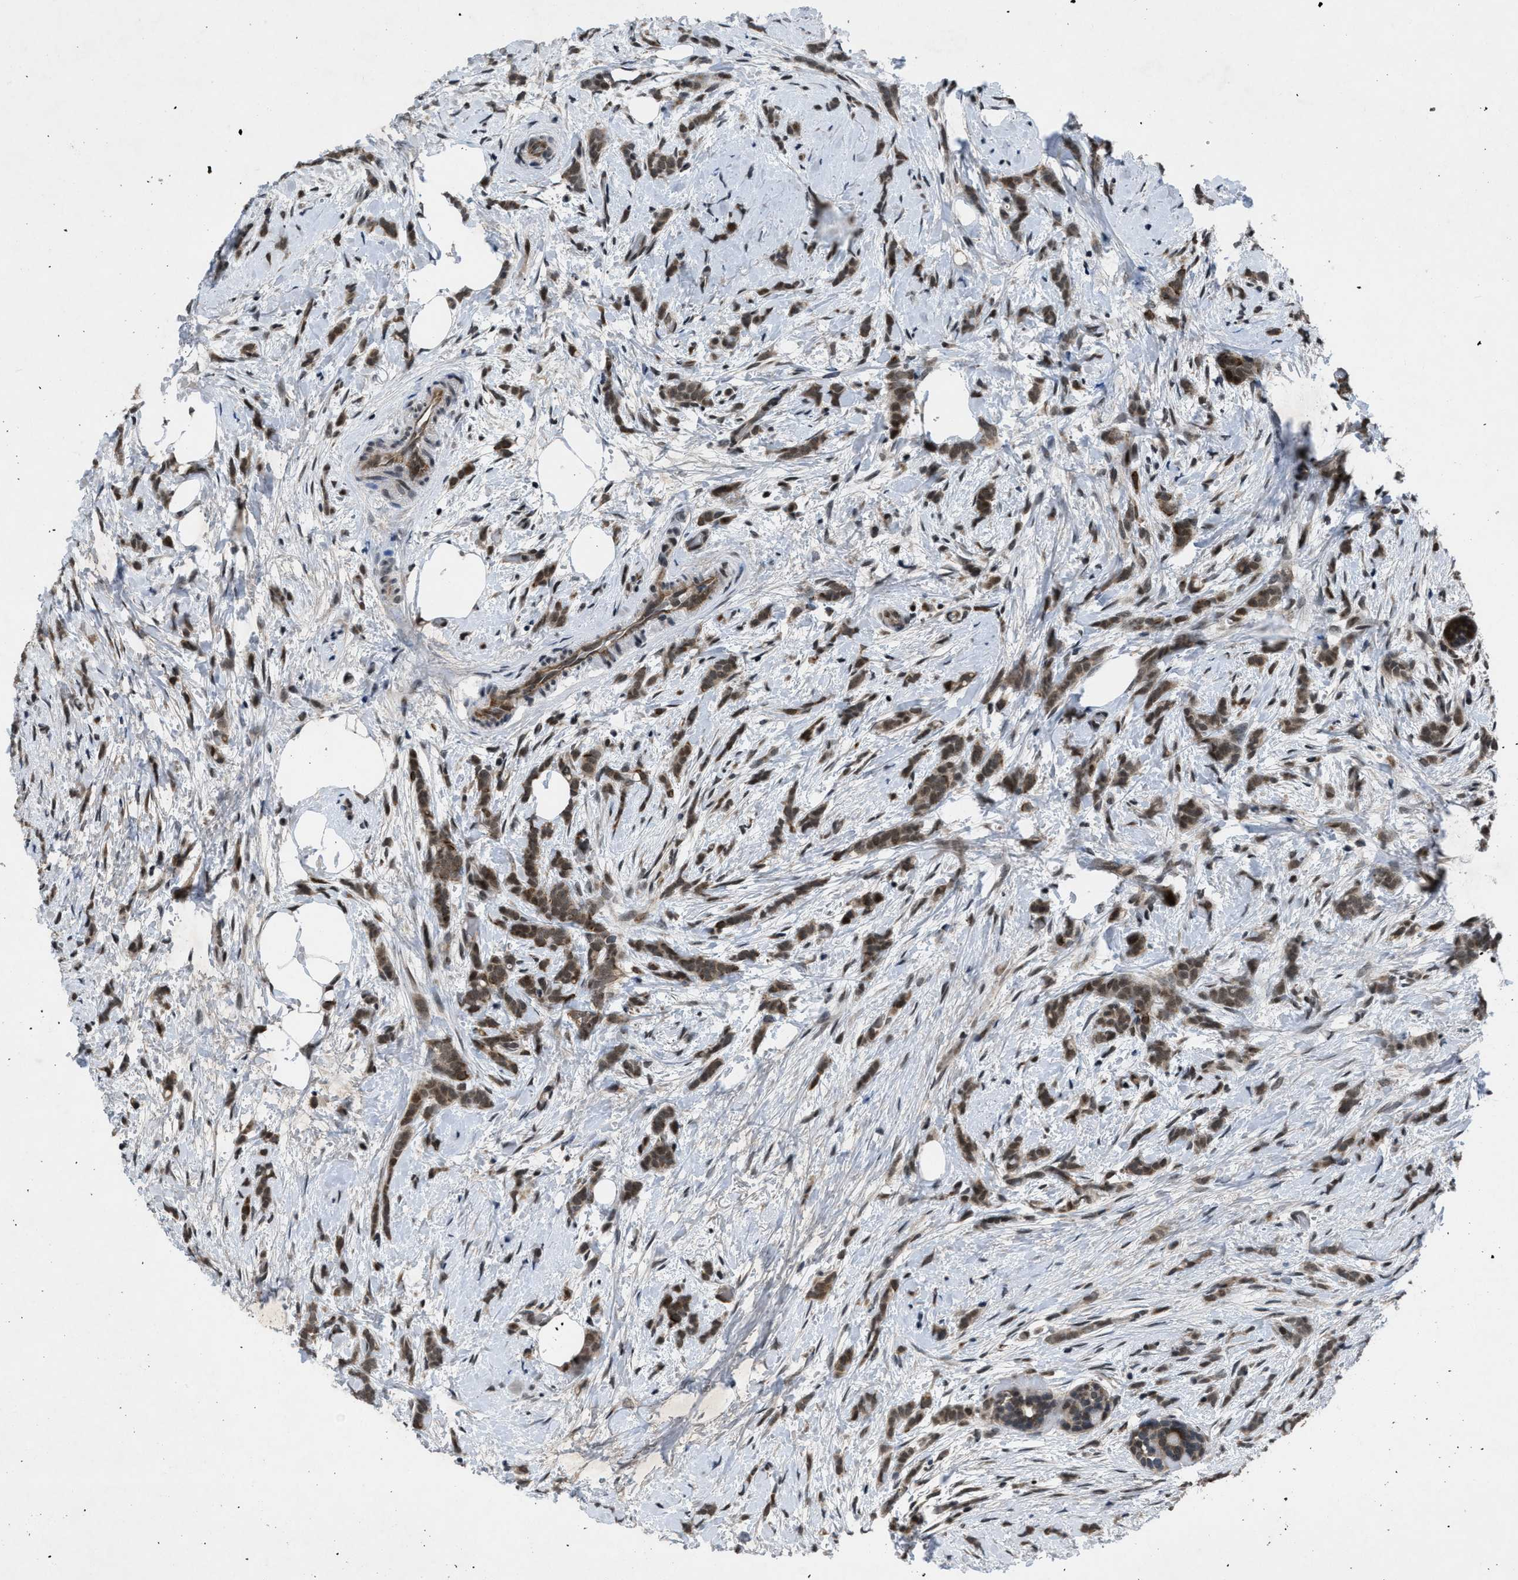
{"staining": {"intensity": "moderate", "quantity": ">75%", "location": "cytoplasmic/membranous,nuclear"}, "tissue": "breast cancer", "cell_type": "Tumor cells", "image_type": "cancer", "snomed": [{"axis": "morphology", "description": "Lobular carcinoma, in situ"}, {"axis": "morphology", "description": "Lobular carcinoma"}, {"axis": "topography", "description": "Breast"}], "caption": "About >75% of tumor cells in breast cancer exhibit moderate cytoplasmic/membranous and nuclear protein staining as visualized by brown immunohistochemical staining.", "gene": "ZNHIT1", "patient": {"sex": "female", "age": 41}}